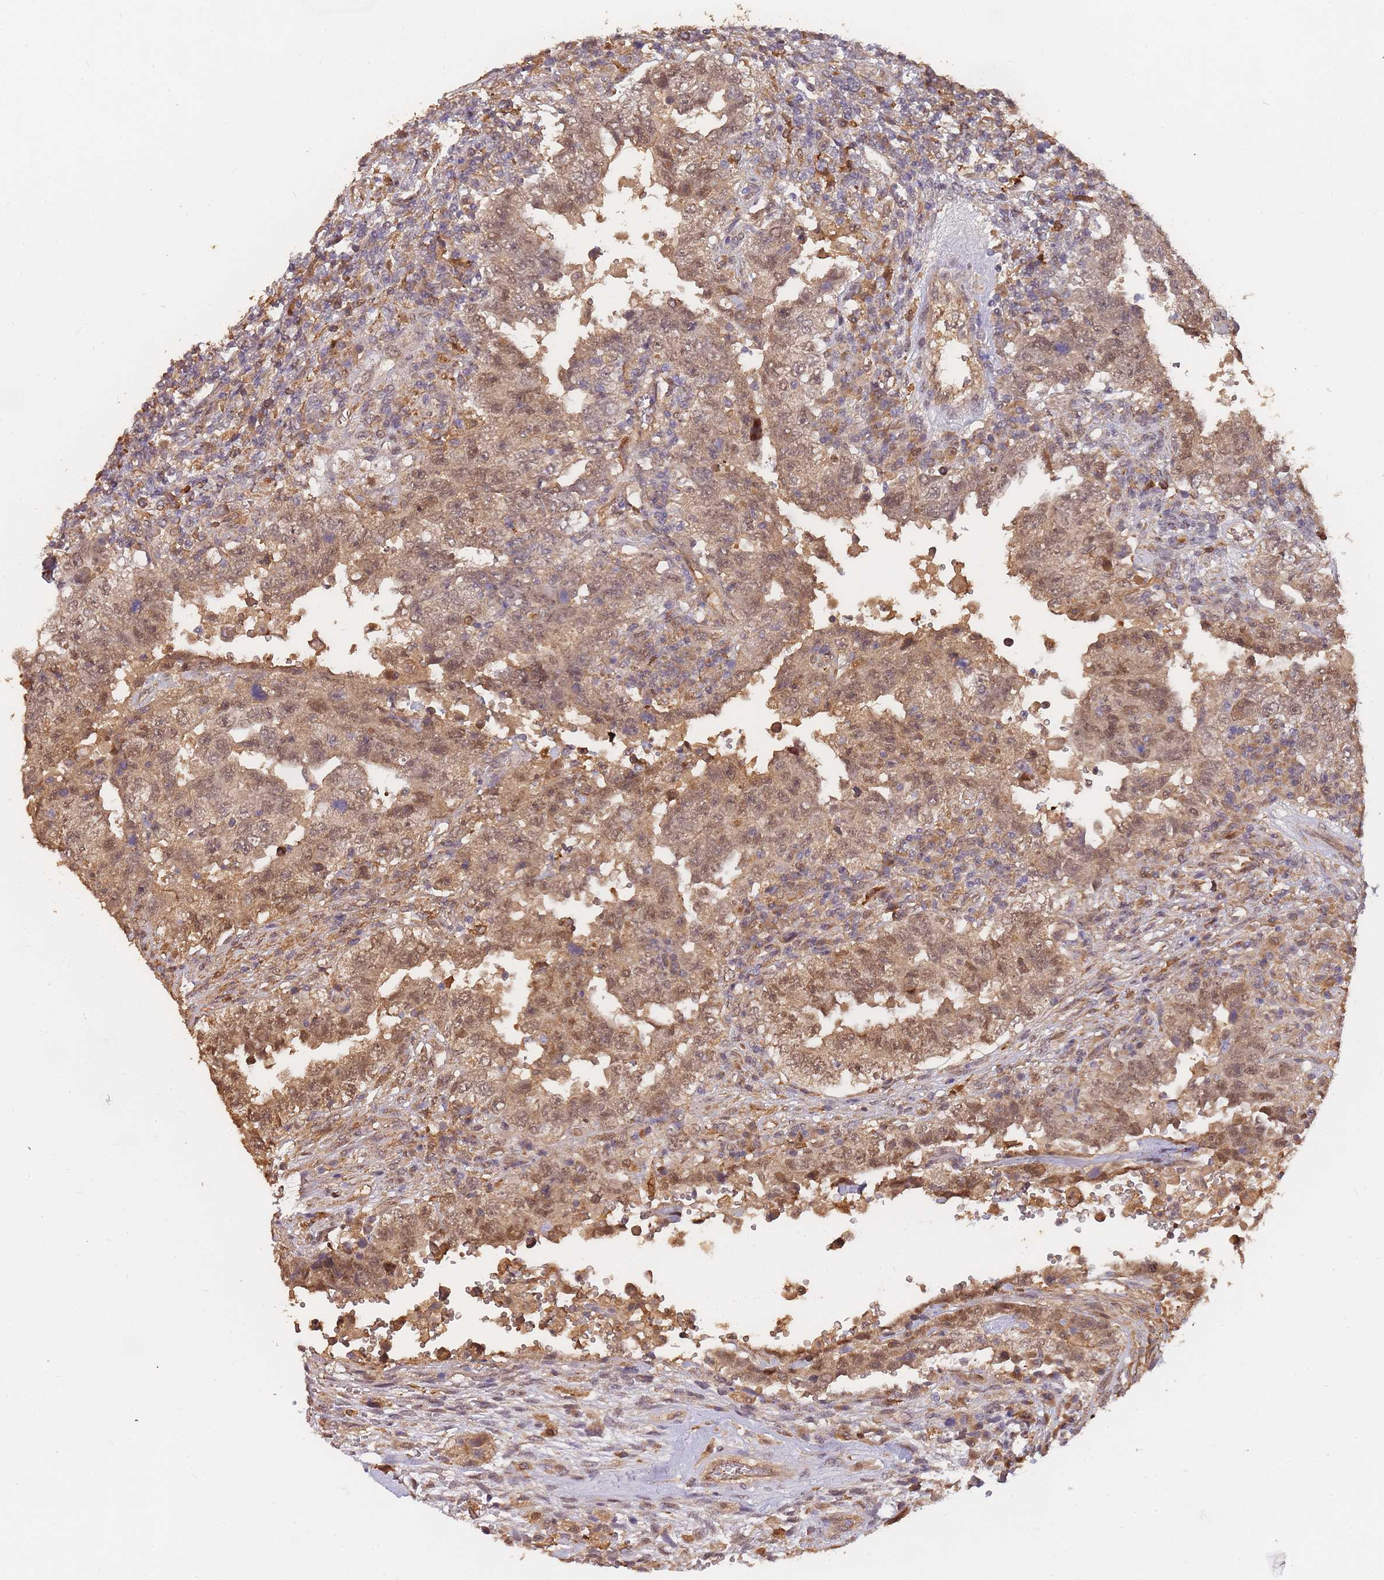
{"staining": {"intensity": "moderate", "quantity": ">75%", "location": "cytoplasmic/membranous,nuclear"}, "tissue": "testis cancer", "cell_type": "Tumor cells", "image_type": "cancer", "snomed": [{"axis": "morphology", "description": "Carcinoma, Embryonal, NOS"}, {"axis": "topography", "description": "Testis"}], "caption": "Tumor cells demonstrate medium levels of moderate cytoplasmic/membranous and nuclear staining in about >75% of cells in testis cancer (embryonal carcinoma). (DAB (3,3'-diaminobenzidine) = brown stain, brightfield microscopy at high magnification).", "gene": "CDKN2AIPNL", "patient": {"sex": "male", "age": 26}}